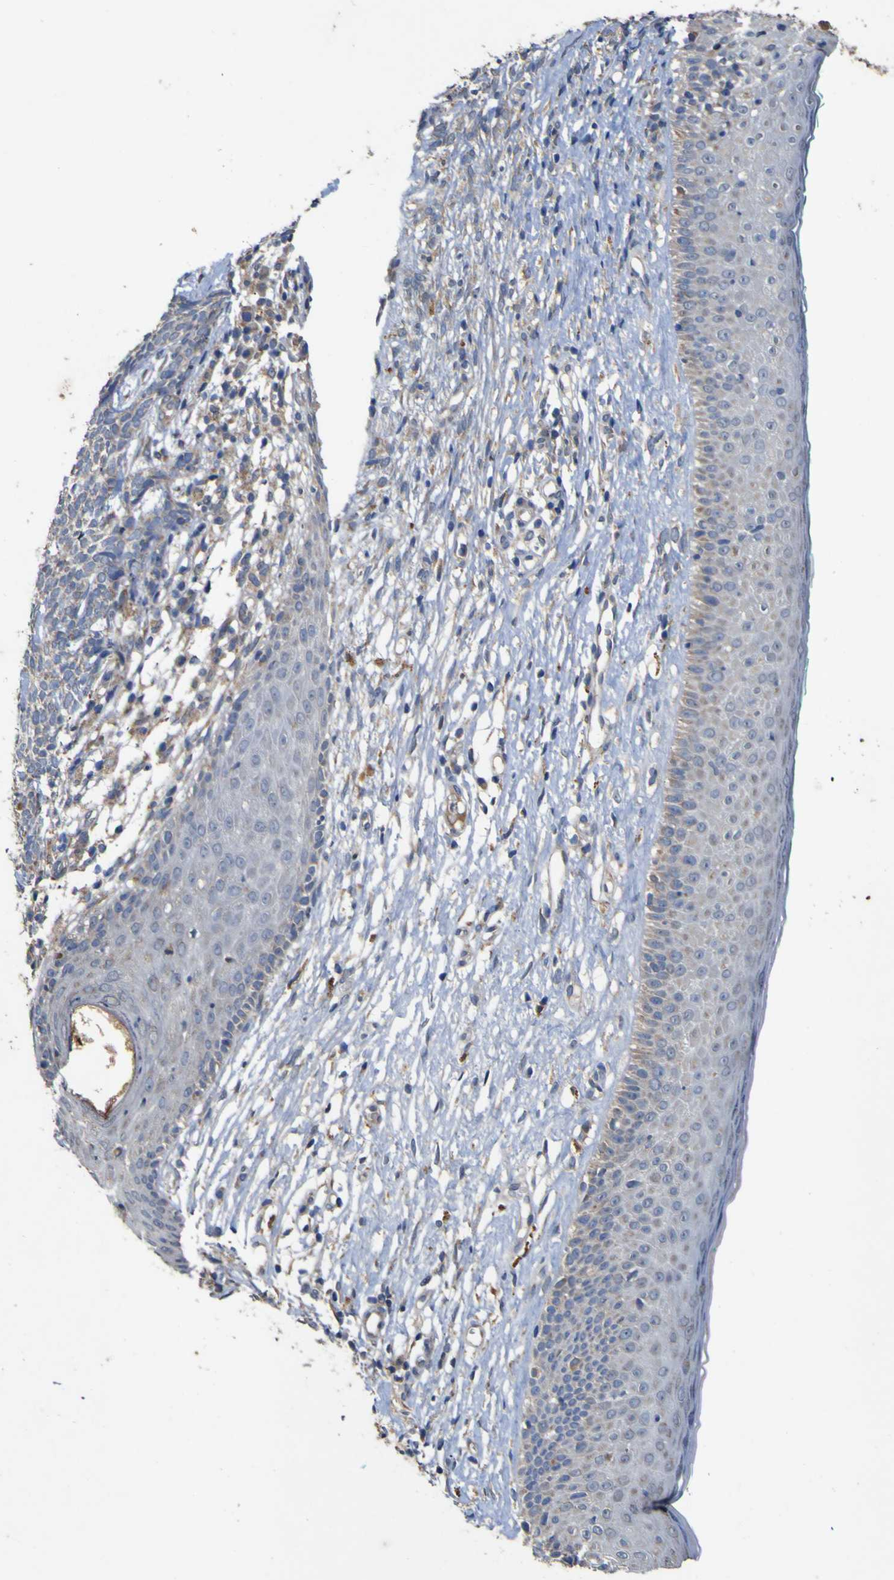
{"staining": {"intensity": "weak", "quantity": "<25%", "location": "cytoplasmic/membranous"}, "tissue": "skin cancer", "cell_type": "Tumor cells", "image_type": "cancer", "snomed": [{"axis": "morphology", "description": "Basal cell carcinoma"}, {"axis": "topography", "description": "Skin"}], "caption": "Image shows no significant protein staining in tumor cells of skin cancer.", "gene": "IRAK2", "patient": {"sex": "female", "age": 84}}